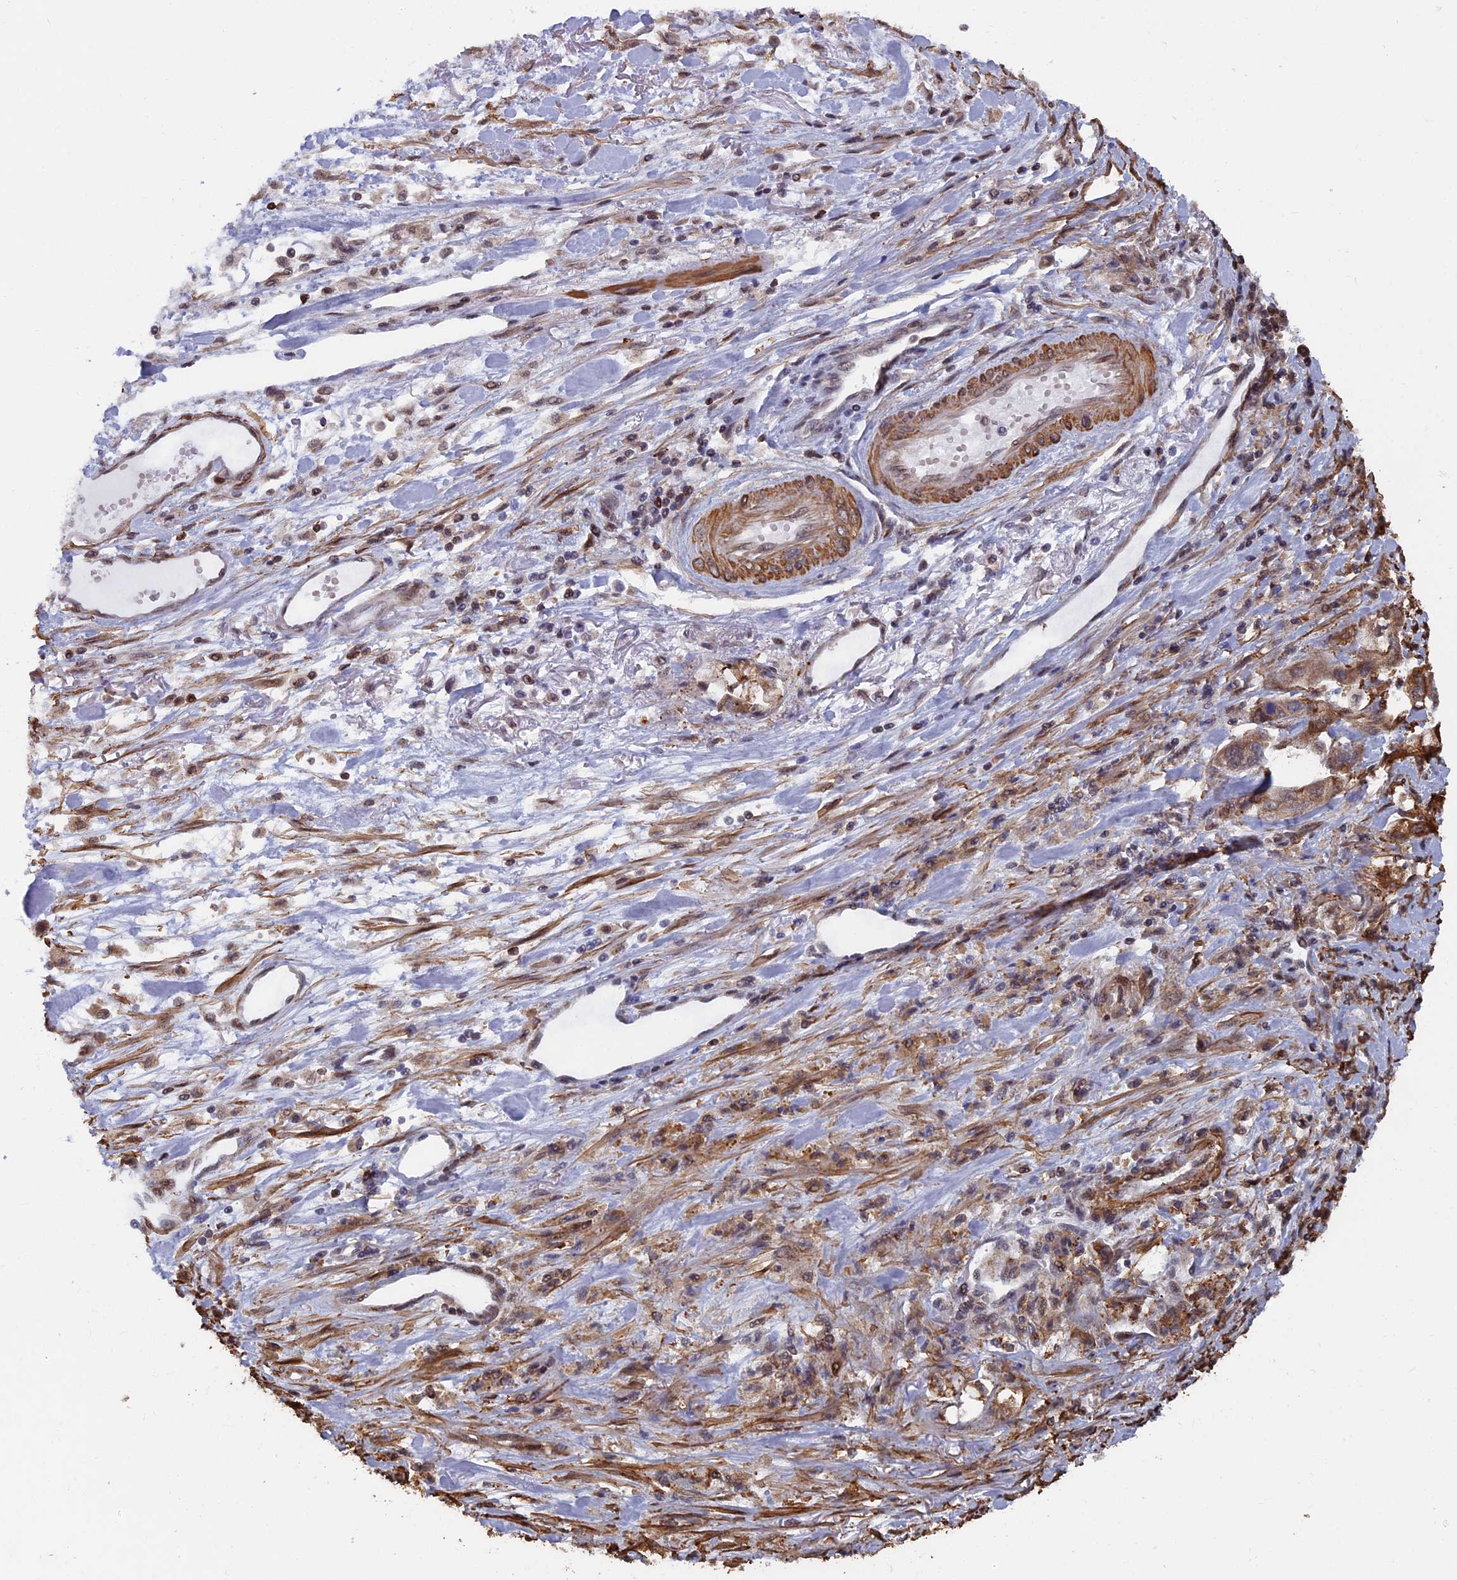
{"staining": {"intensity": "weak", "quantity": "25%-75%", "location": "cytoplasmic/membranous"}, "tissue": "stomach cancer", "cell_type": "Tumor cells", "image_type": "cancer", "snomed": [{"axis": "morphology", "description": "Adenocarcinoma, NOS"}, {"axis": "topography", "description": "Stomach"}], "caption": "A brown stain highlights weak cytoplasmic/membranous expression of a protein in human stomach cancer (adenocarcinoma) tumor cells. The staining is performed using DAB brown chromogen to label protein expression. The nuclei are counter-stained blue using hematoxylin.", "gene": "CTDP1", "patient": {"sex": "male", "age": 62}}